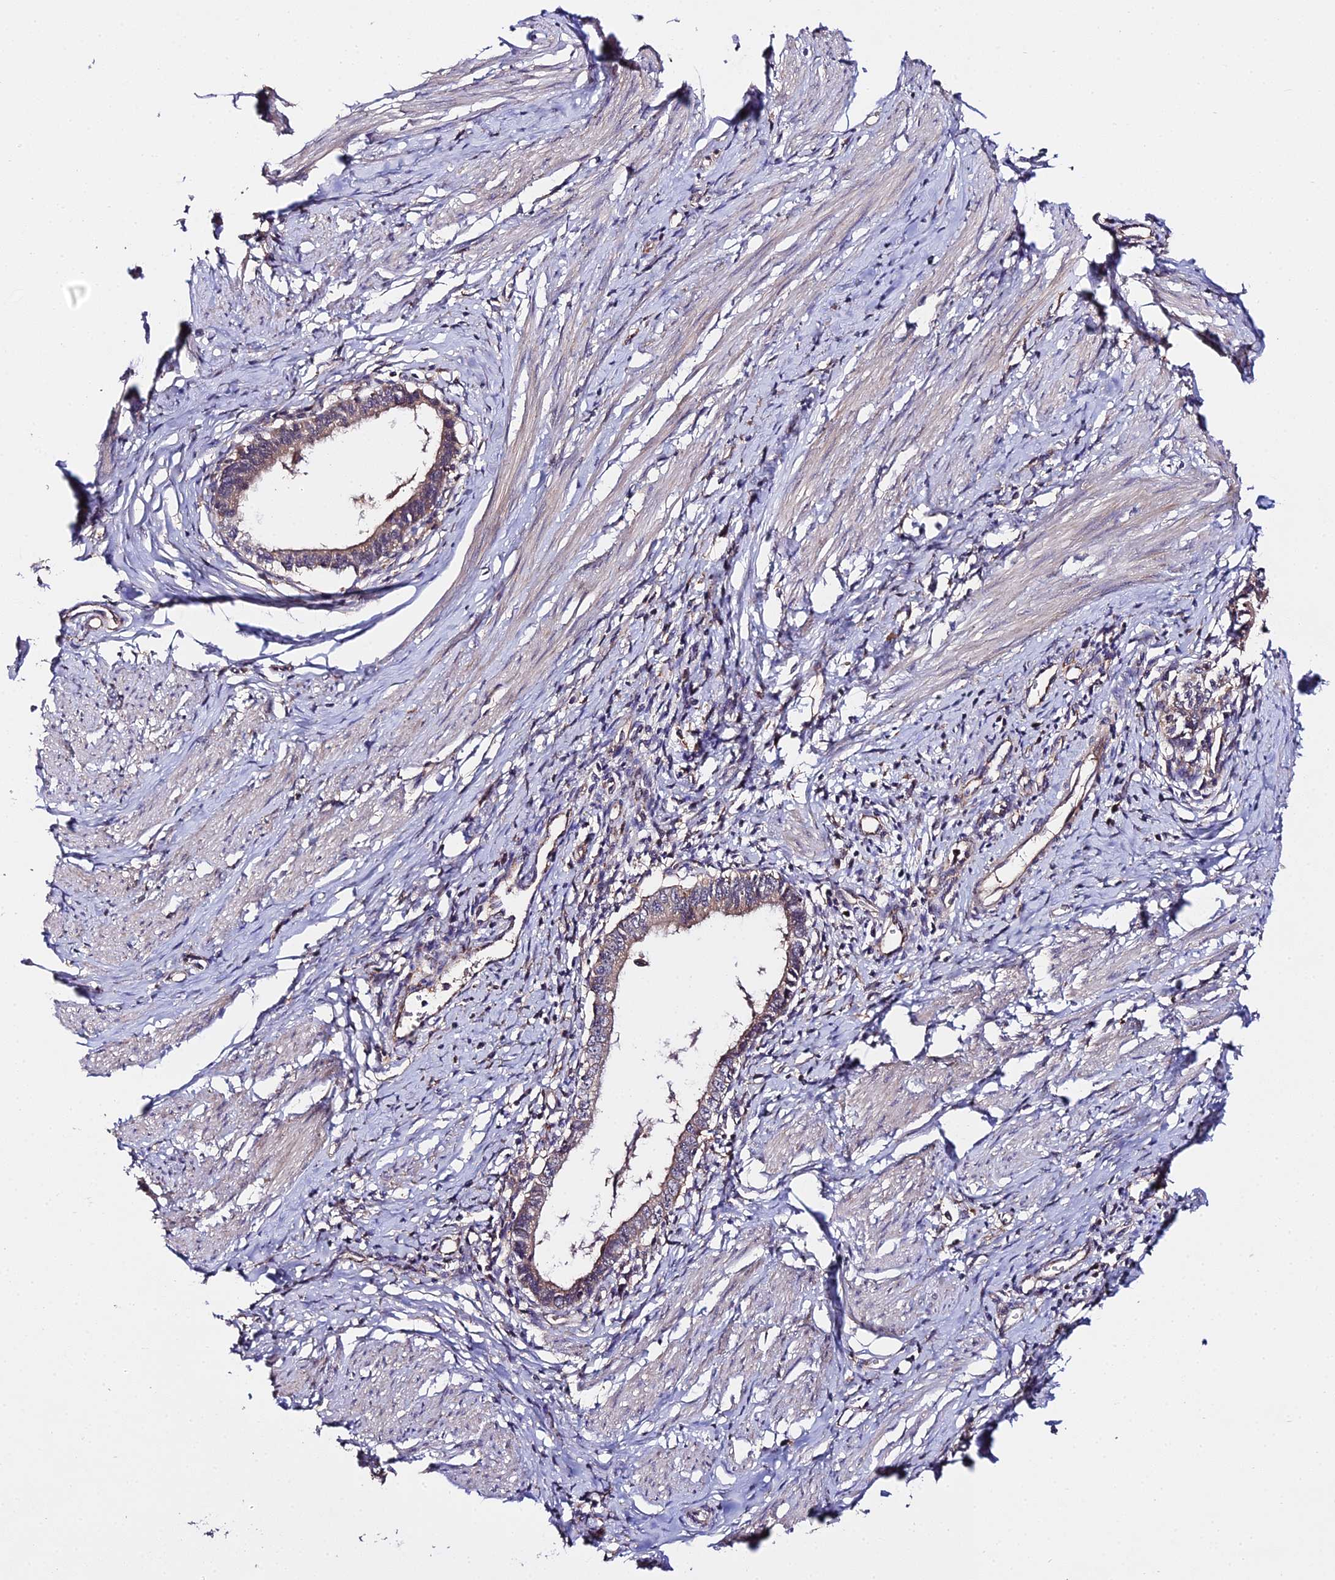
{"staining": {"intensity": "weak", "quantity": "25%-75%", "location": "cytoplasmic/membranous"}, "tissue": "cervical cancer", "cell_type": "Tumor cells", "image_type": "cancer", "snomed": [{"axis": "morphology", "description": "Adenocarcinoma, NOS"}, {"axis": "topography", "description": "Cervix"}], "caption": "About 25%-75% of tumor cells in human cervical adenocarcinoma exhibit weak cytoplasmic/membranous protein positivity as visualized by brown immunohistochemical staining.", "gene": "ZBED8", "patient": {"sex": "female", "age": 36}}